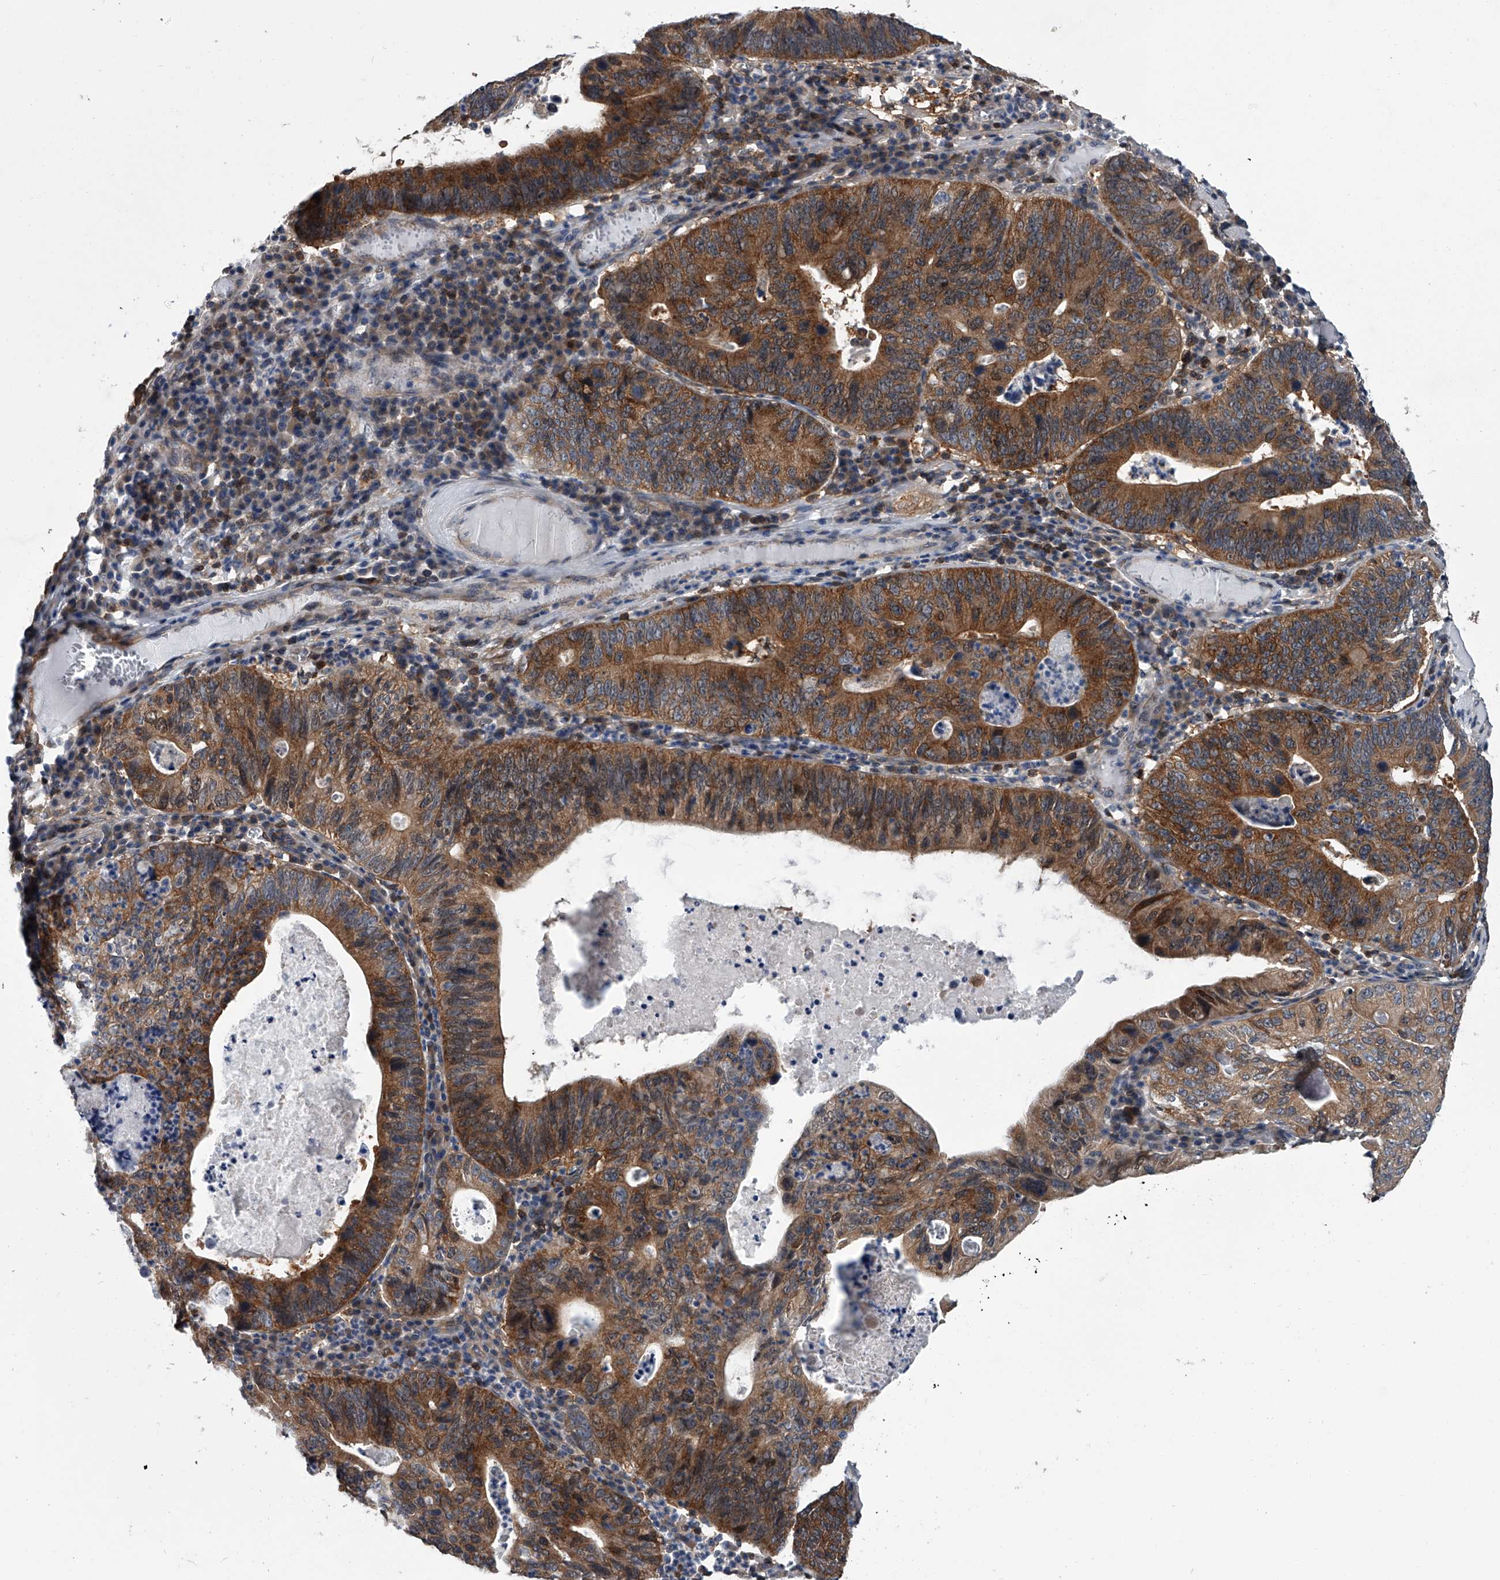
{"staining": {"intensity": "strong", "quantity": ">75%", "location": "cytoplasmic/membranous"}, "tissue": "stomach cancer", "cell_type": "Tumor cells", "image_type": "cancer", "snomed": [{"axis": "morphology", "description": "Adenocarcinoma, NOS"}, {"axis": "topography", "description": "Stomach"}], "caption": "The micrograph shows immunohistochemical staining of adenocarcinoma (stomach). There is strong cytoplasmic/membranous staining is identified in approximately >75% of tumor cells. Using DAB (brown) and hematoxylin (blue) stains, captured at high magnification using brightfield microscopy.", "gene": "PPP2R5D", "patient": {"sex": "male", "age": 59}}